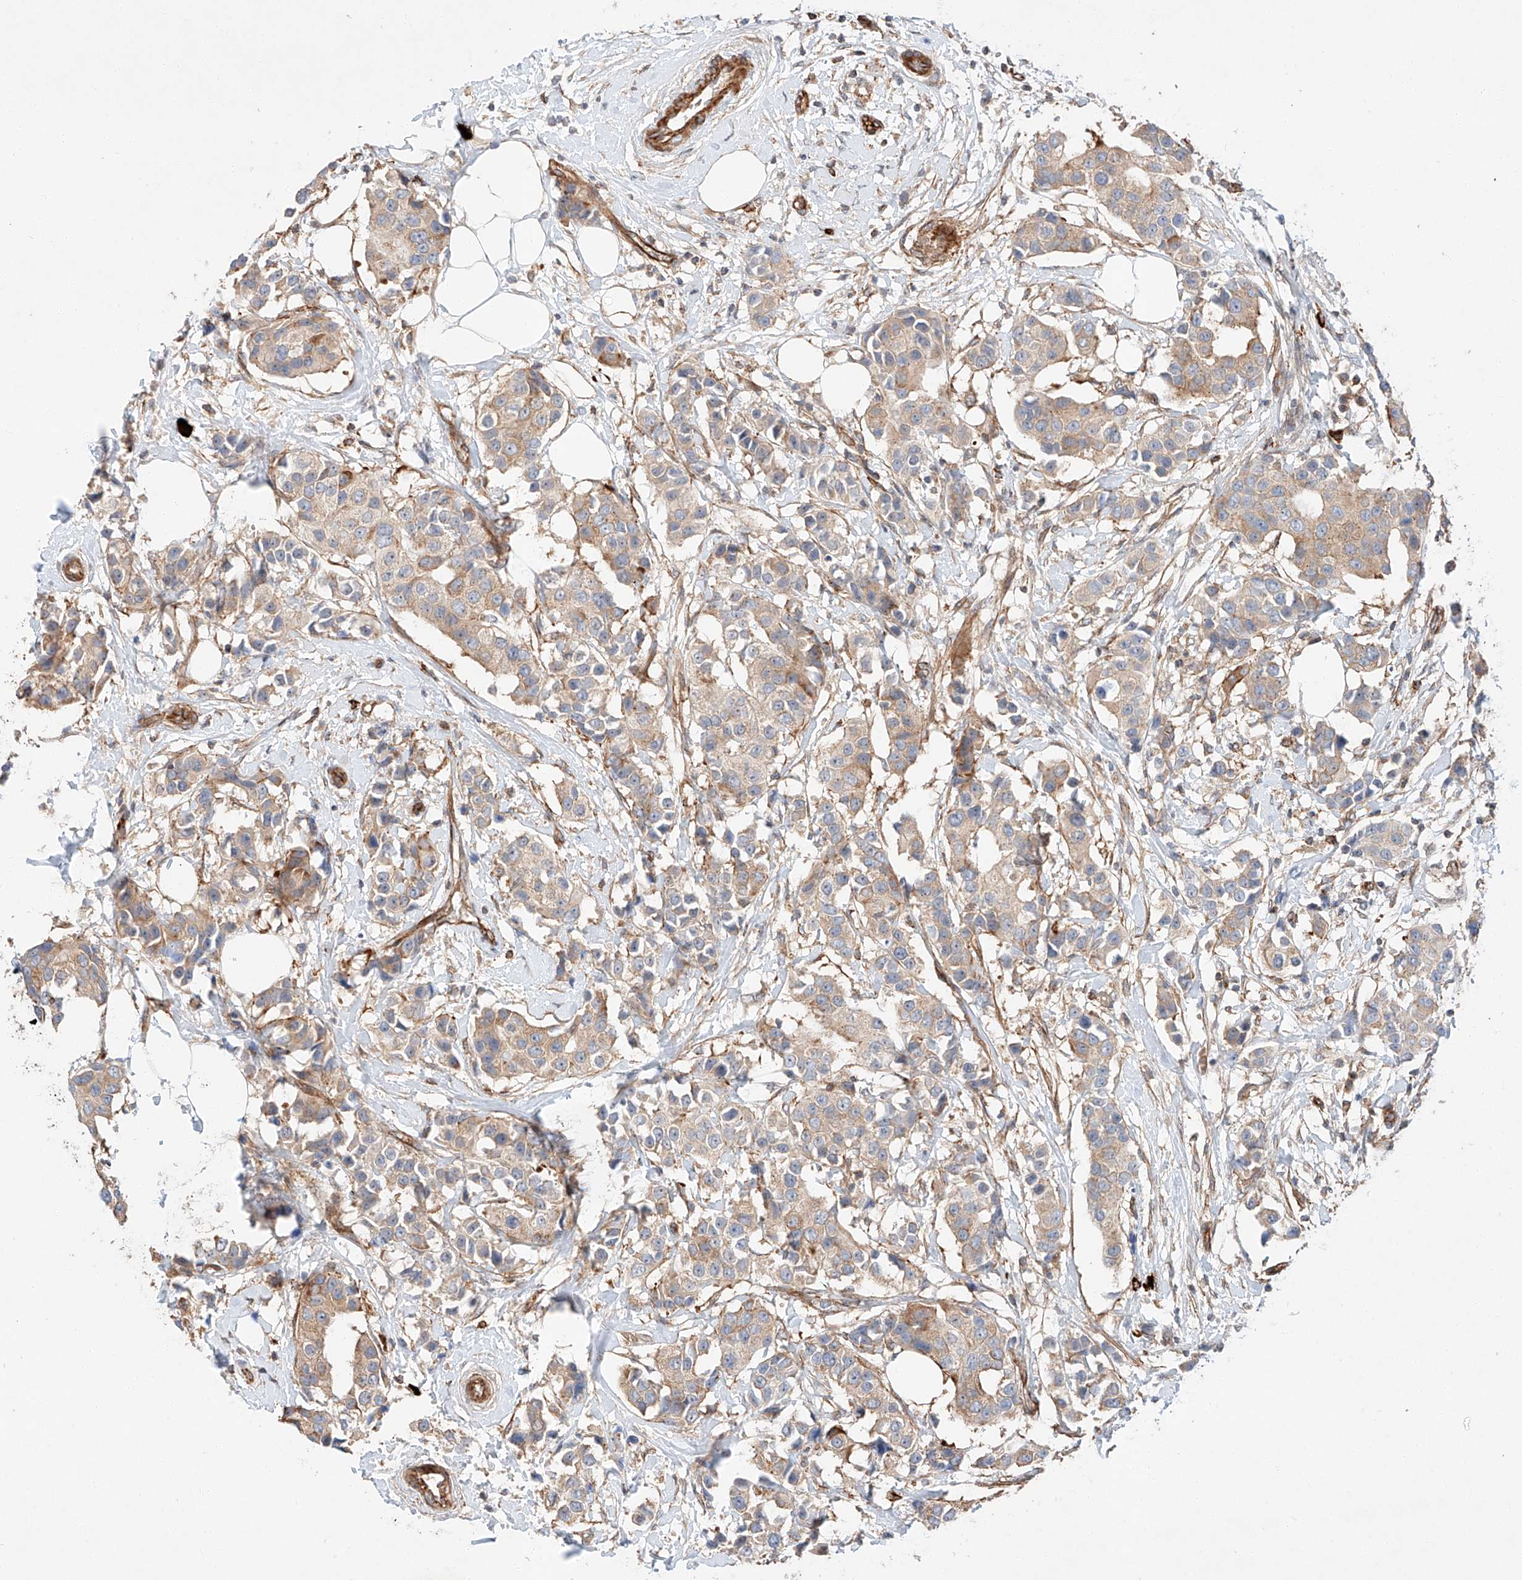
{"staining": {"intensity": "moderate", "quantity": "25%-75%", "location": "cytoplasmic/membranous"}, "tissue": "breast cancer", "cell_type": "Tumor cells", "image_type": "cancer", "snomed": [{"axis": "morphology", "description": "Normal tissue, NOS"}, {"axis": "morphology", "description": "Duct carcinoma"}, {"axis": "topography", "description": "Breast"}], "caption": "A medium amount of moderate cytoplasmic/membranous staining is appreciated in approximately 25%-75% of tumor cells in invasive ductal carcinoma (breast) tissue.", "gene": "MINDY4", "patient": {"sex": "female", "age": 39}}